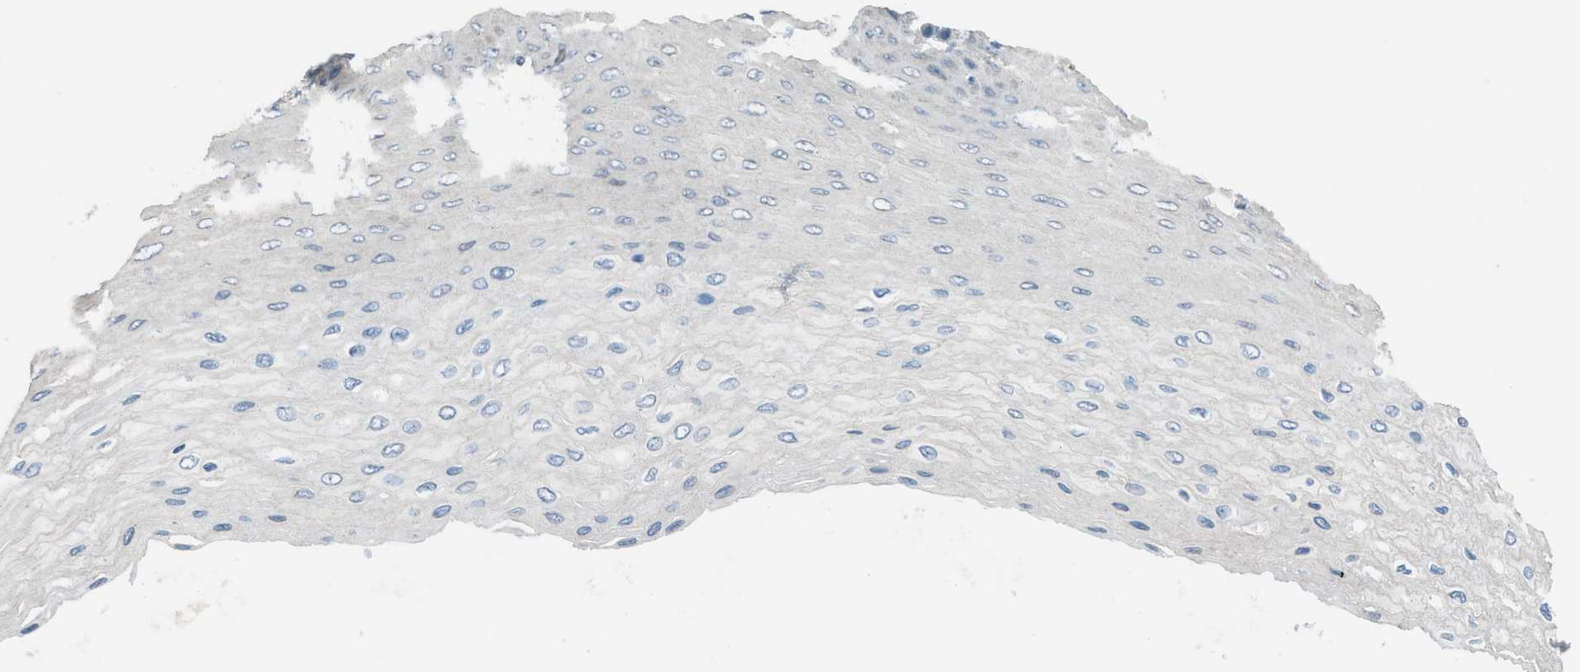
{"staining": {"intensity": "negative", "quantity": "none", "location": "none"}, "tissue": "esophagus", "cell_type": "Squamous epithelial cells", "image_type": "normal", "snomed": [{"axis": "morphology", "description": "Normal tissue, NOS"}, {"axis": "topography", "description": "Esophagus"}], "caption": "Squamous epithelial cells show no significant protein positivity in normal esophagus.", "gene": "TIMD4", "patient": {"sex": "female", "age": 72}}